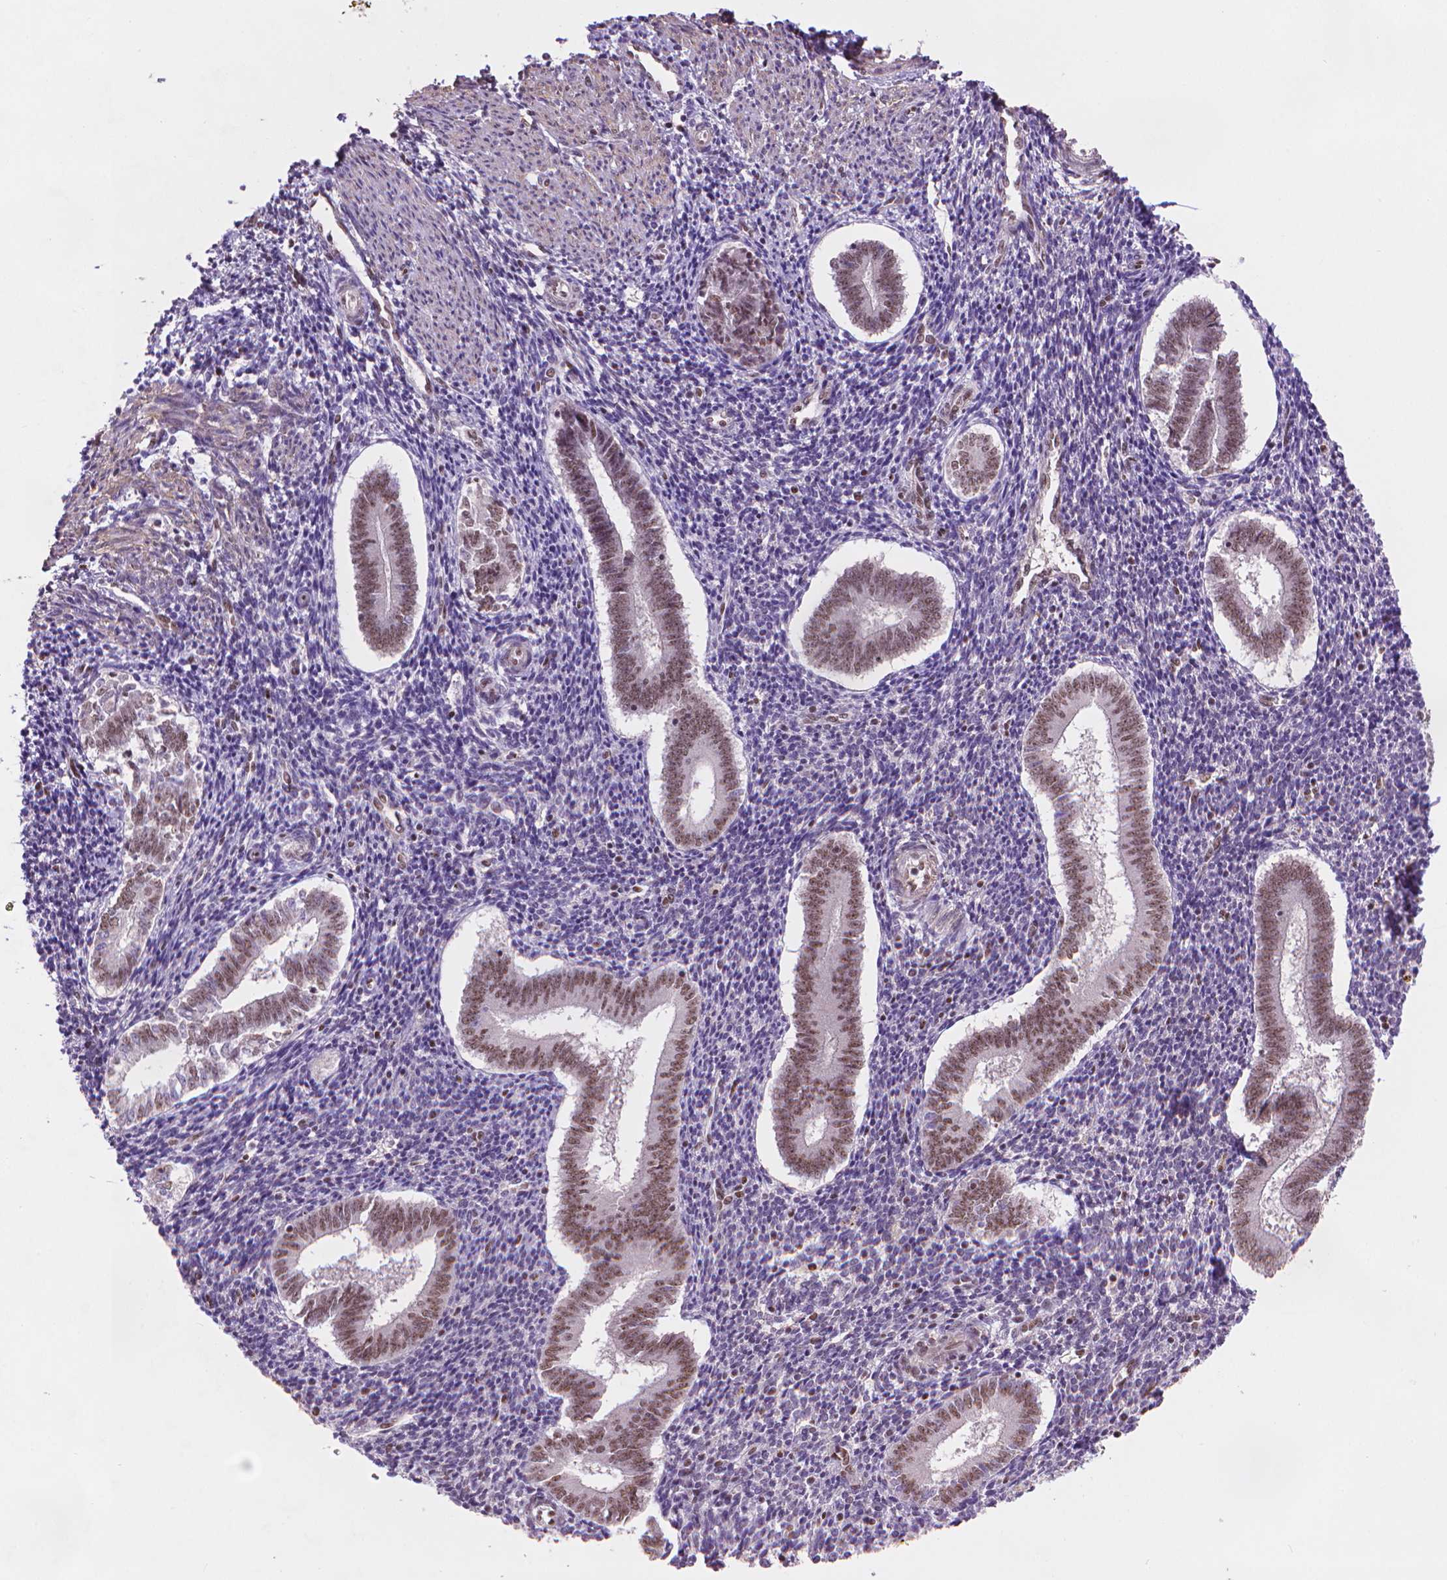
{"staining": {"intensity": "moderate", "quantity": "25%-75%", "location": "nuclear"}, "tissue": "endometrium", "cell_type": "Cells in endometrial stroma", "image_type": "normal", "snomed": [{"axis": "morphology", "description": "Normal tissue, NOS"}, {"axis": "topography", "description": "Endometrium"}], "caption": "Protein staining of normal endometrium shows moderate nuclear positivity in approximately 25%-75% of cells in endometrial stroma.", "gene": "UBN1", "patient": {"sex": "female", "age": 25}}